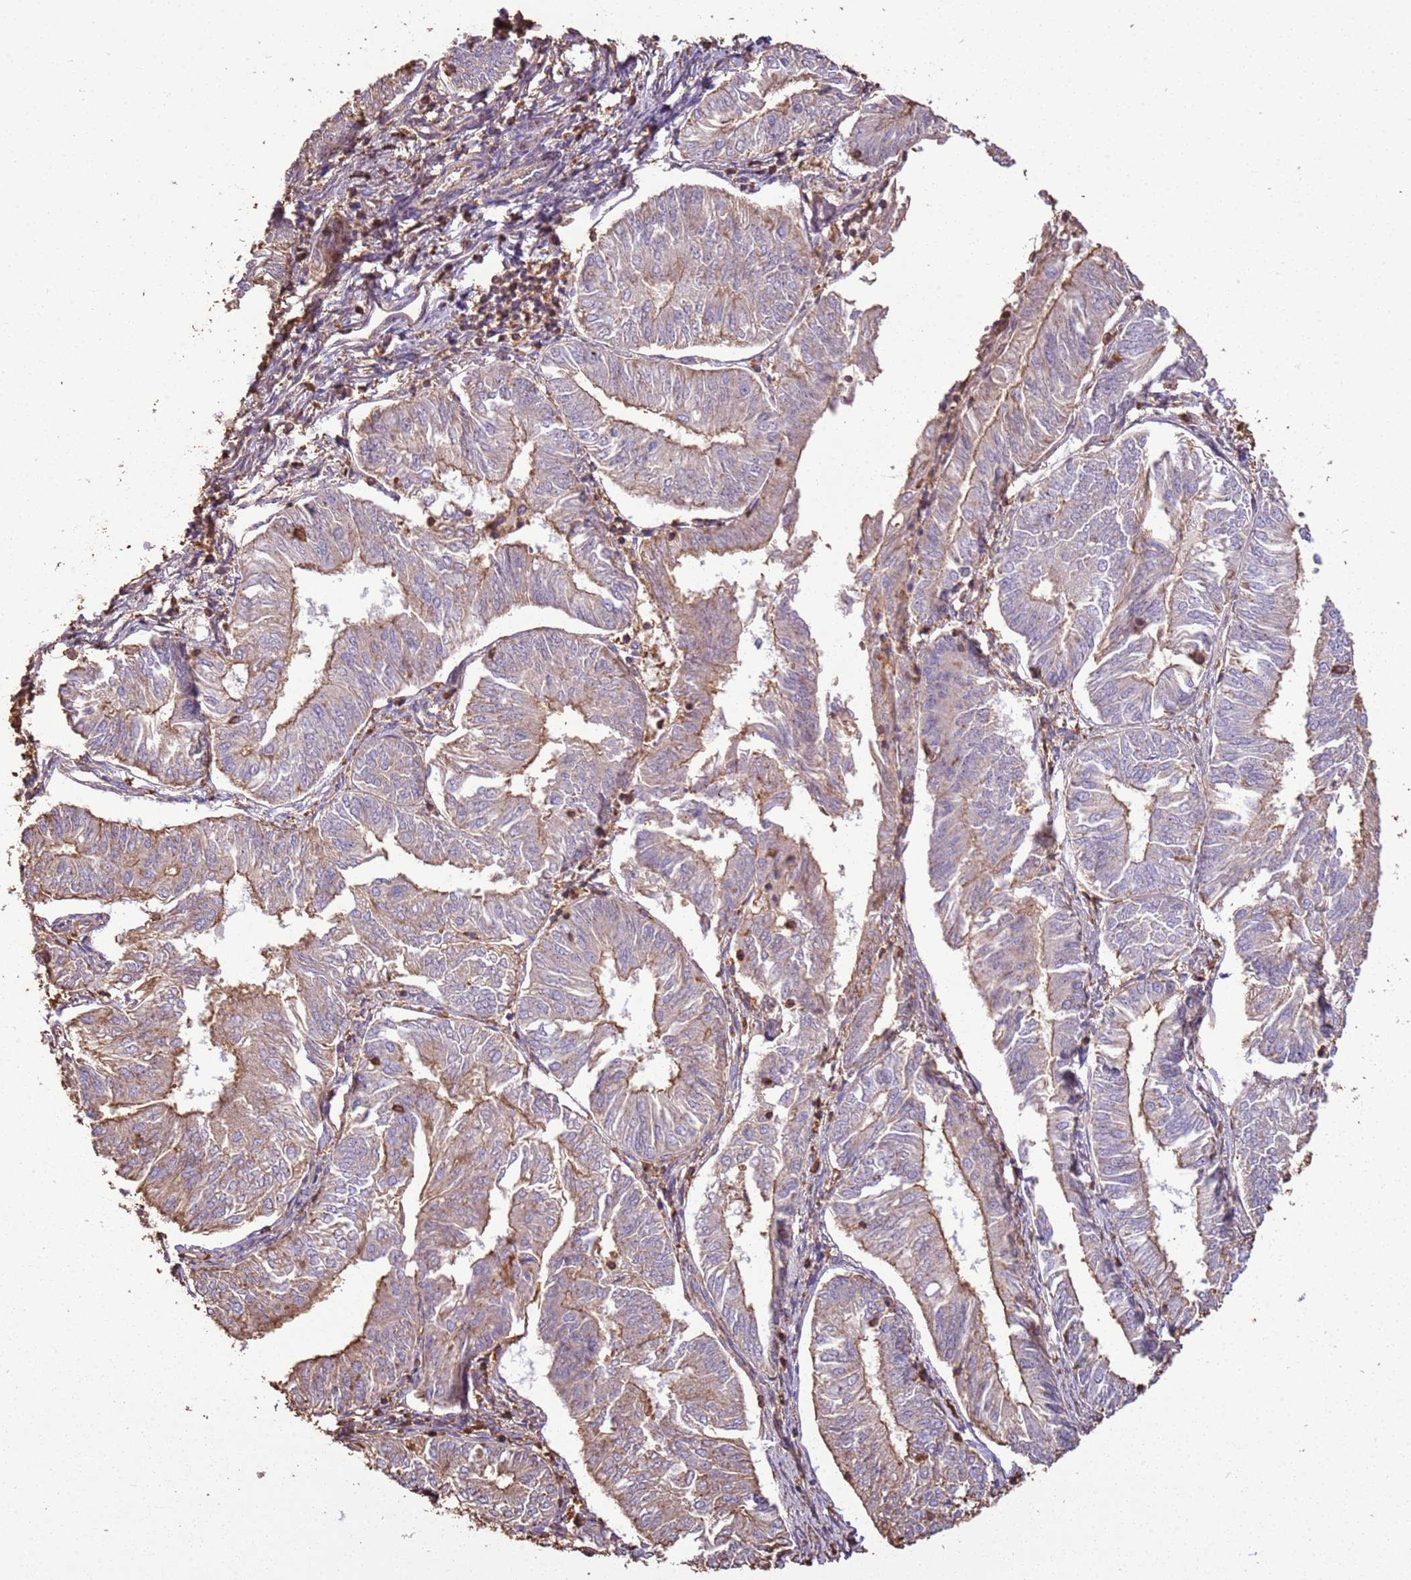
{"staining": {"intensity": "moderate", "quantity": "<25%", "location": "cytoplasmic/membranous"}, "tissue": "endometrial cancer", "cell_type": "Tumor cells", "image_type": "cancer", "snomed": [{"axis": "morphology", "description": "Adenocarcinoma, NOS"}, {"axis": "topography", "description": "Endometrium"}], "caption": "Approximately <25% of tumor cells in endometrial adenocarcinoma demonstrate moderate cytoplasmic/membranous protein positivity as visualized by brown immunohistochemical staining.", "gene": "ARL10", "patient": {"sex": "female", "age": 58}}